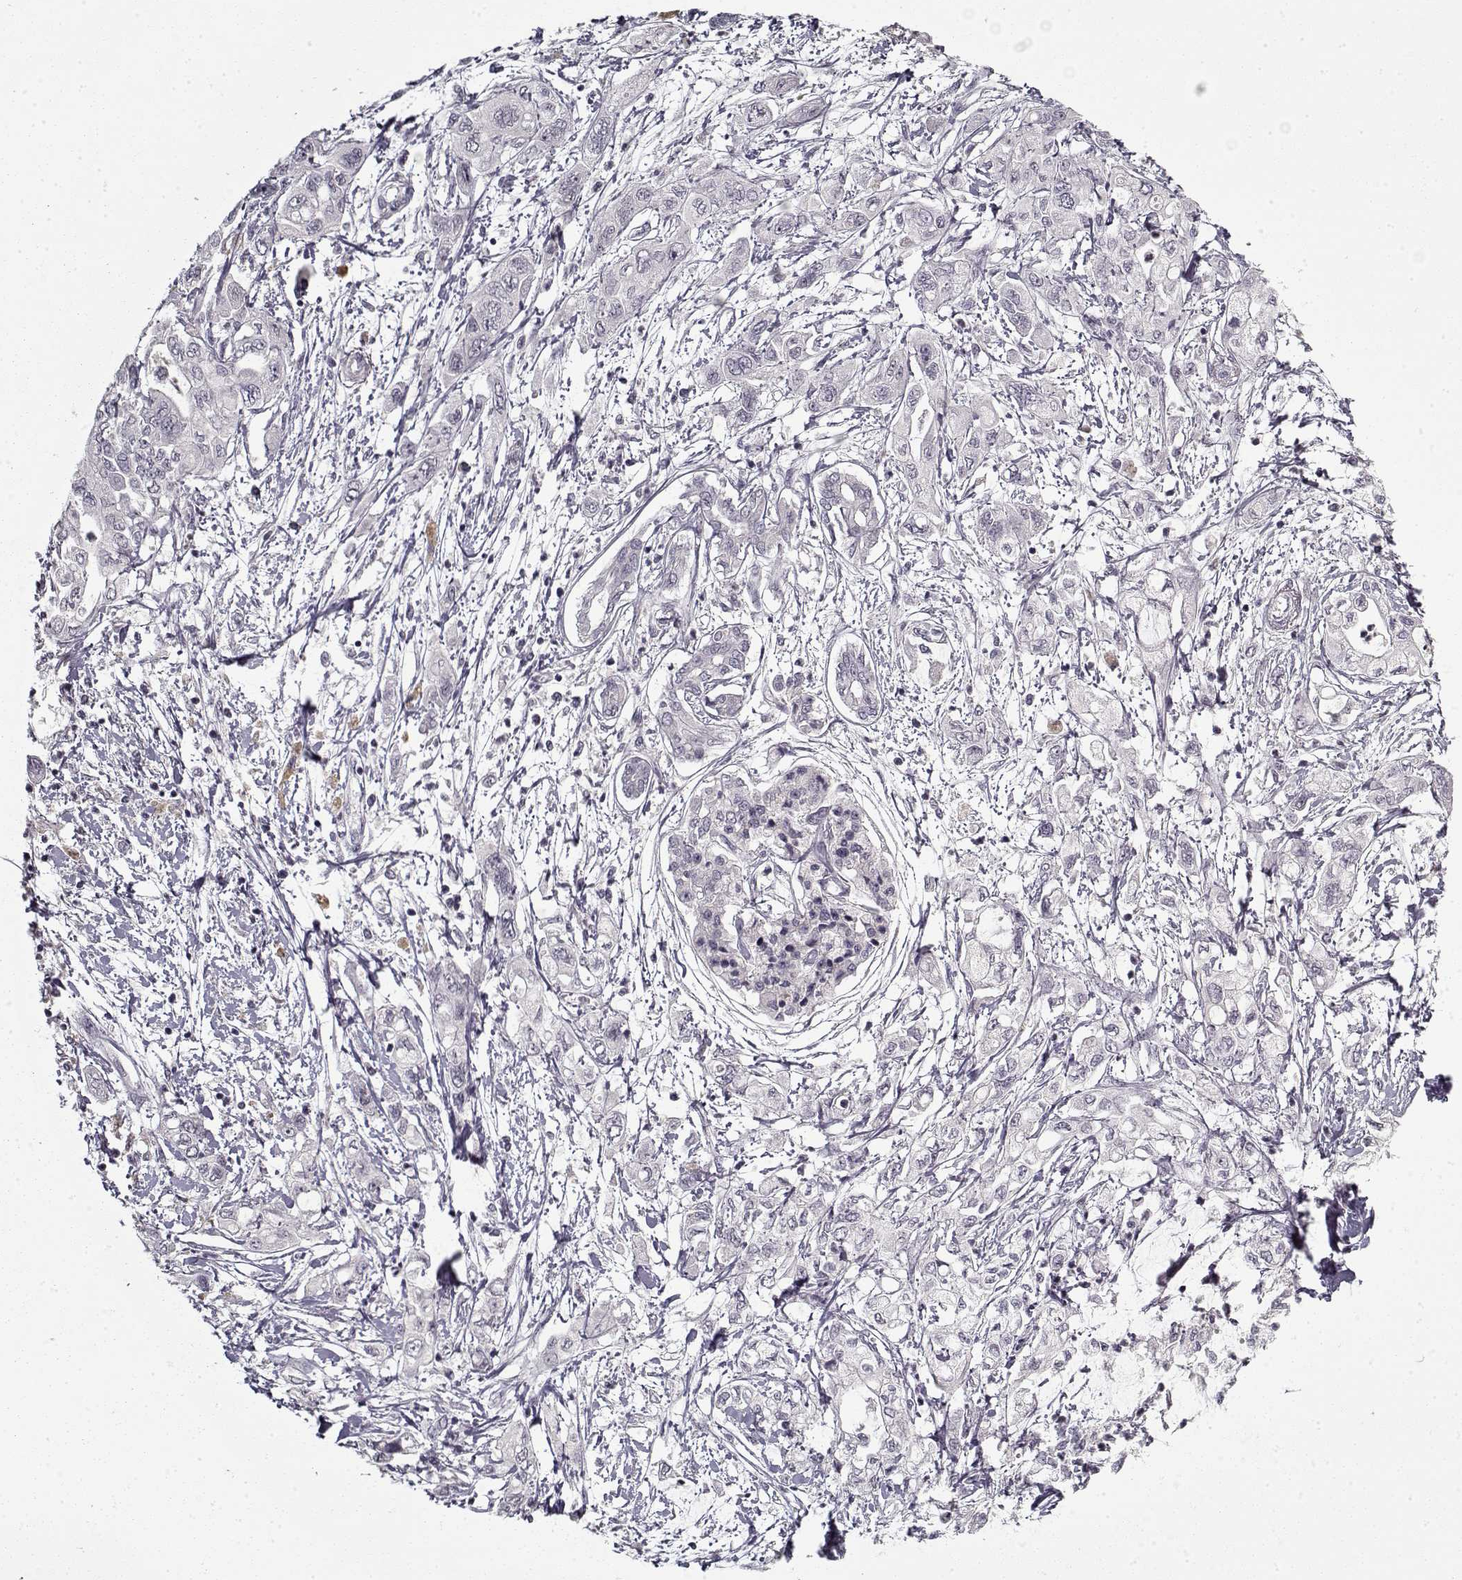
{"staining": {"intensity": "negative", "quantity": "none", "location": "none"}, "tissue": "pancreatic cancer", "cell_type": "Tumor cells", "image_type": "cancer", "snomed": [{"axis": "morphology", "description": "Adenocarcinoma, NOS"}, {"axis": "topography", "description": "Pancreas"}], "caption": "DAB immunohistochemical staining of pancreatic cancer exhibits no significant staining in tumor cells. The staining was performed using DAB (3,3'-diaminobenzidine) to visualize the protein expression in brown, while the nuclei were stained in blue with hematoxylin (Magnification: 20x).", "gene": "LAMA2", "patient": {"sex": "male", "age": 54}}